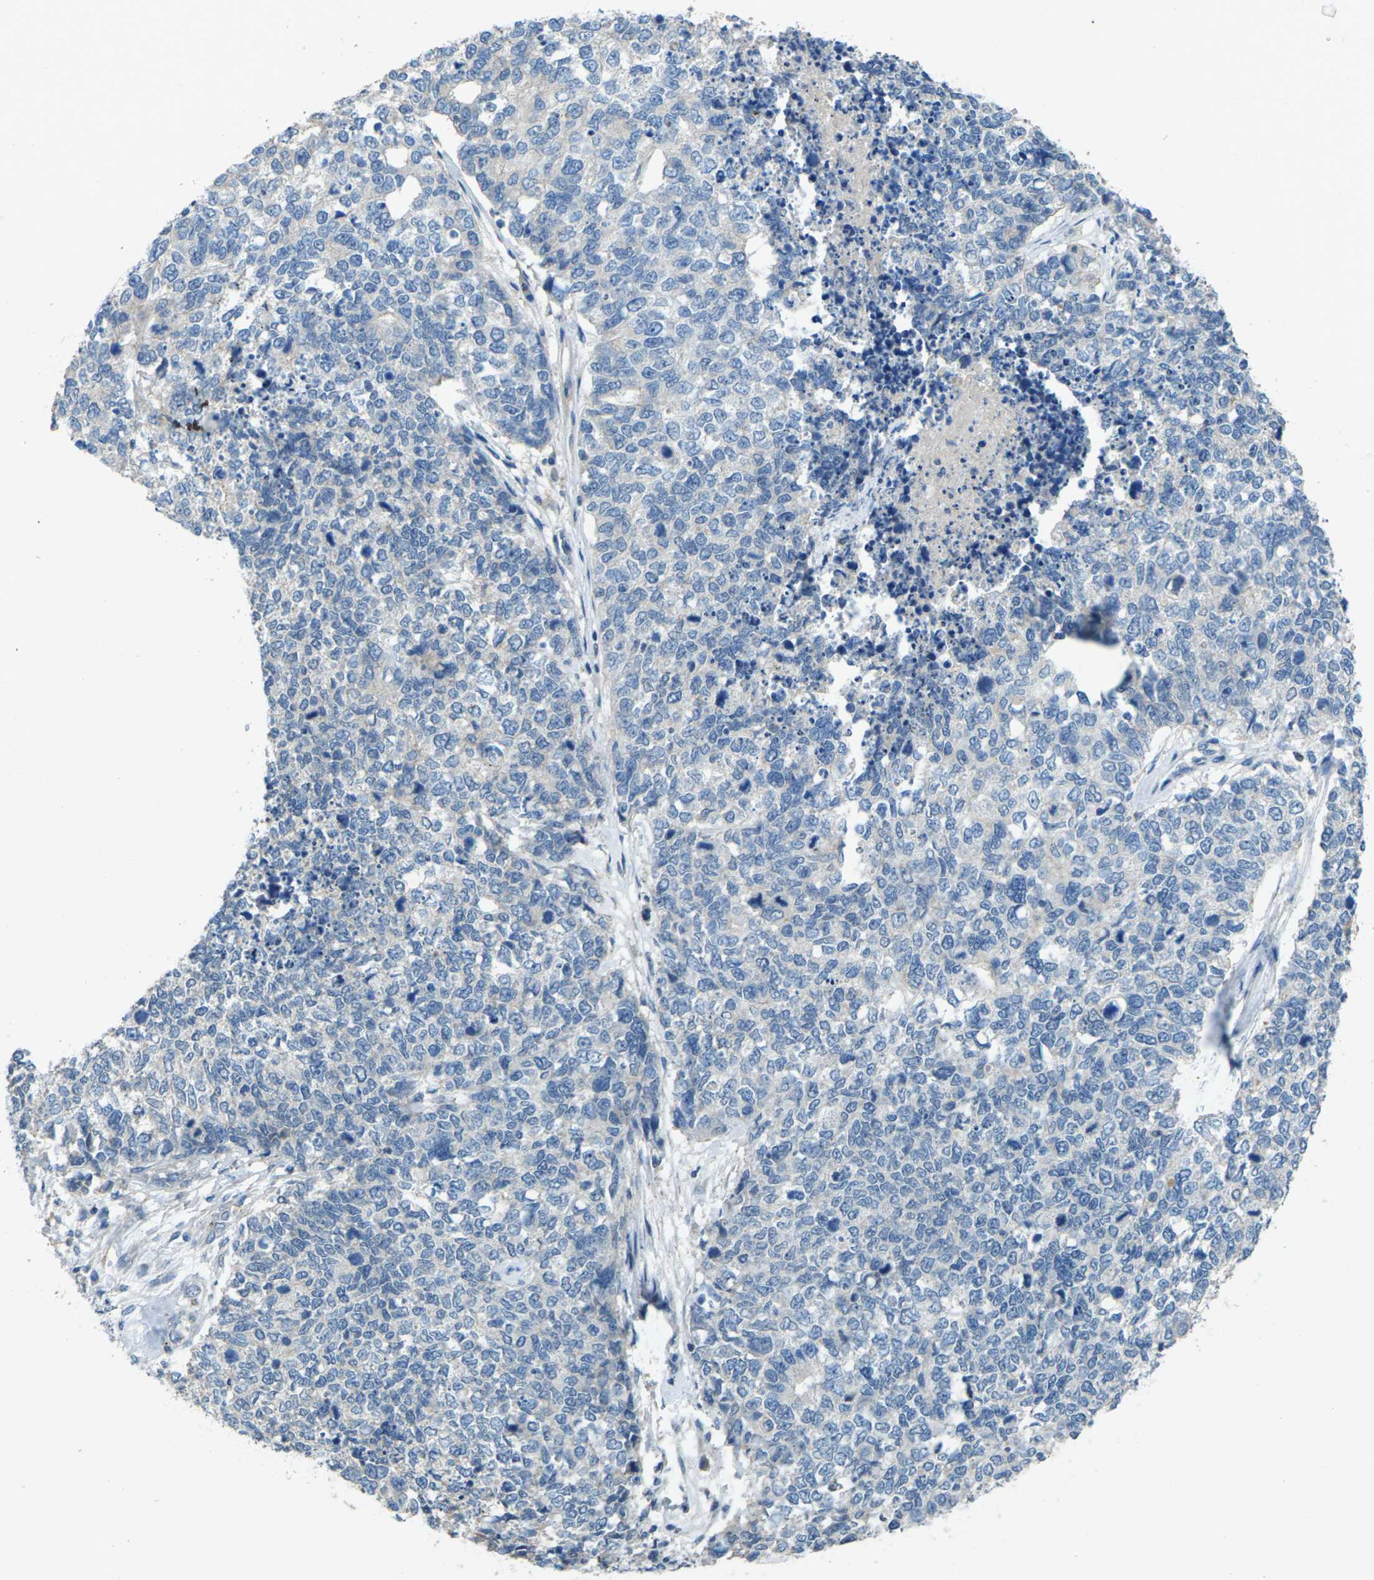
{"staining": {"intensity": "negative", "quantity": "none", "location": "none"}, "tissue": "cervical cancer", "cell_type": "Tumor cells", "image_type": "cancer", "snomed": [{"axis": "morphology", "description": "Squamous cell carcinoma, NOS"}, {"axis": "topography", "description": "Cervix"}], "caption": "This image is of cervical squamous cell carcinoma stained with IHC to label a protein in brown with the nuclei are counter-stained blue. There is no positivity in tumor cells.", "gene": "SIGLEC14", "patient": {"sex": "female", "age": 63}}